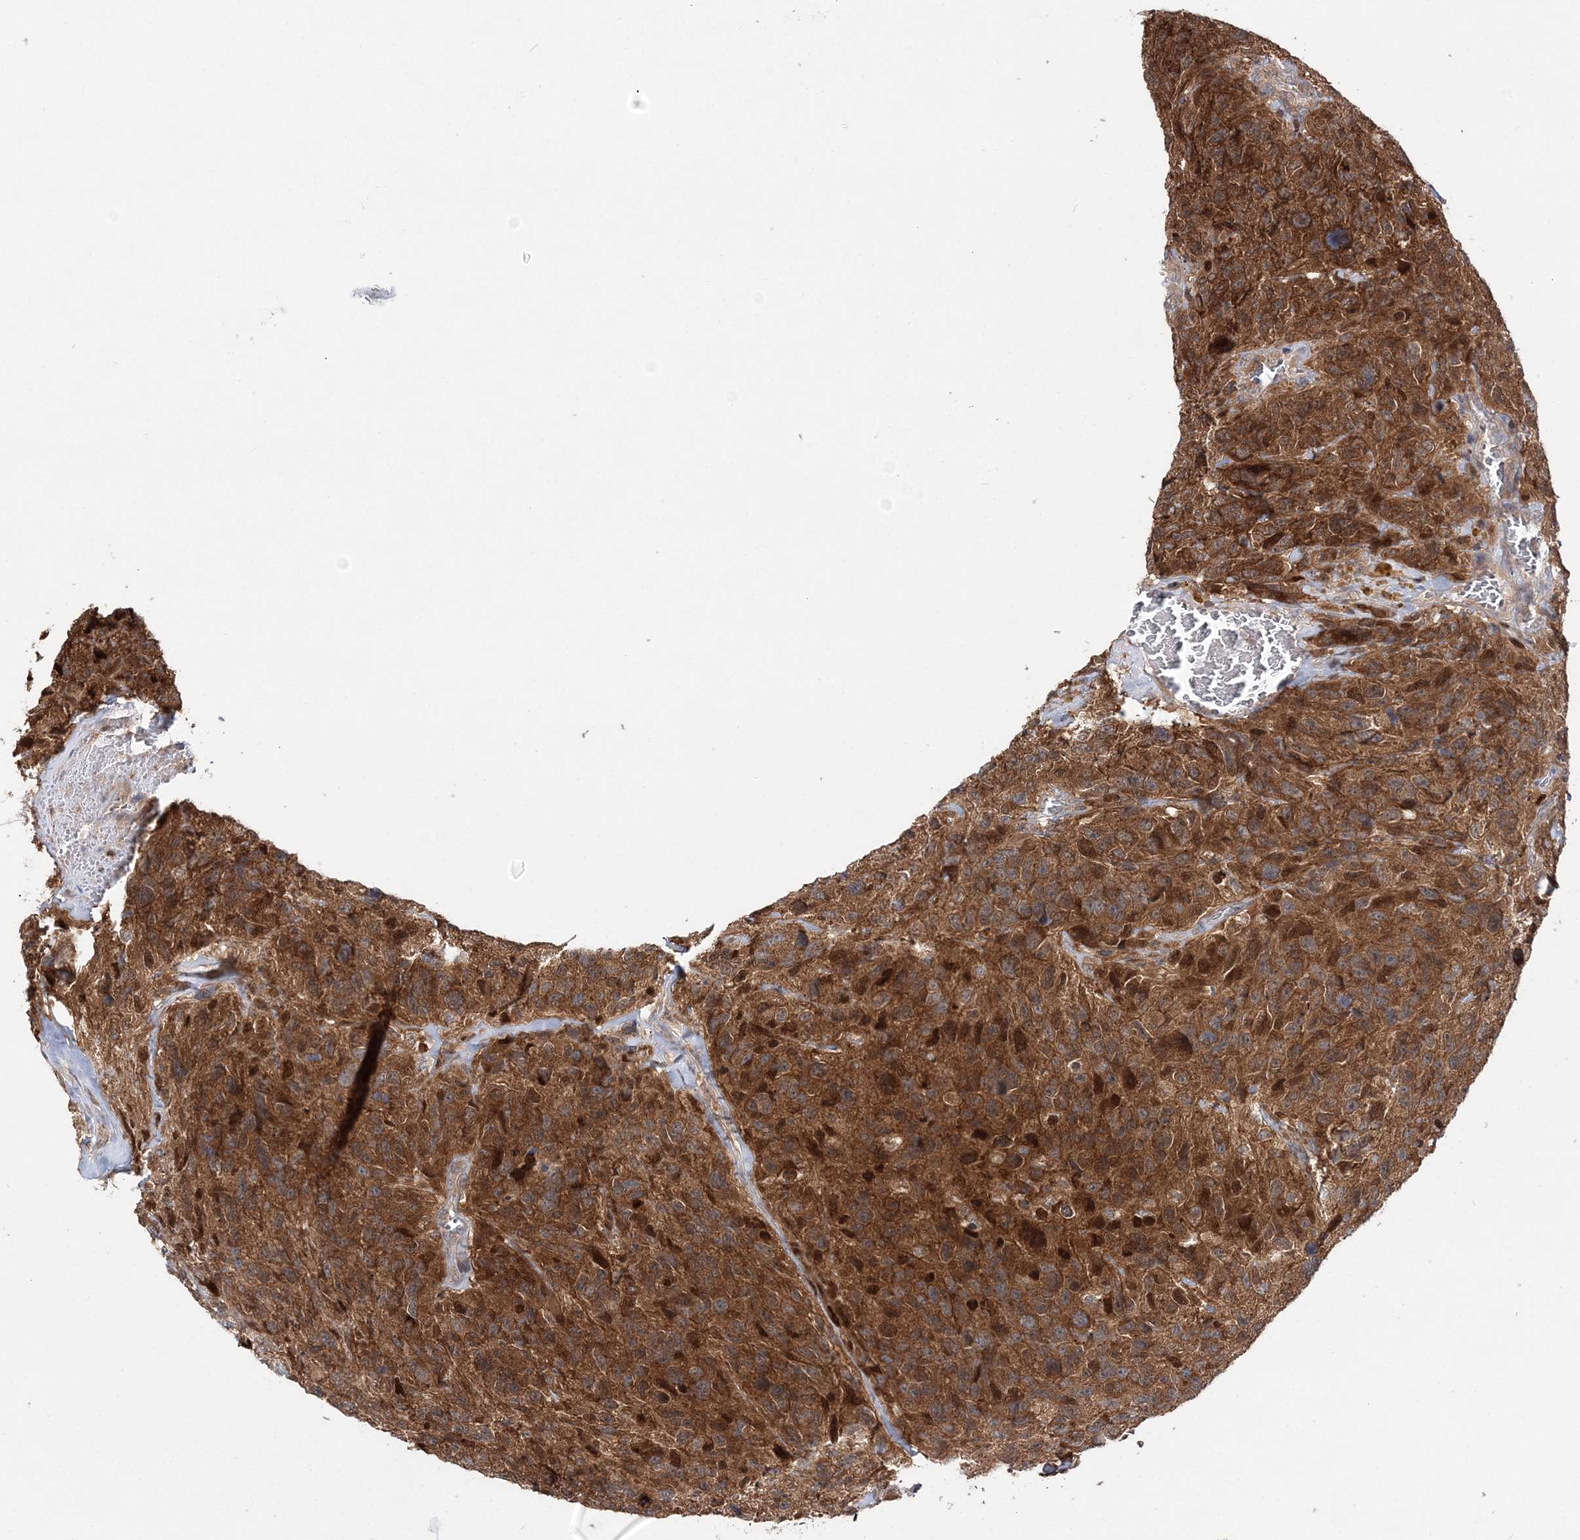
{"staining": {"intensity": "strong", "quantity": ">75%", "location": "cytoplasmic/membranous"}, "tissue": "glioma", "cell_type": "Tumor cells", "image_type": "cancer", "snomed": [{"axis": "morphology", "description": "Glioma, malignant, High grade"}, {"axis": "topography", "description": "Brain"}], "caption": "The immunohistochemical stain highlights strong cytoplasmic/membranous expression in tumor cells of malignant high-grade glioma tissue.", "gene": "NIF3L1", "patient": {"sex": "male", "age": 69}}